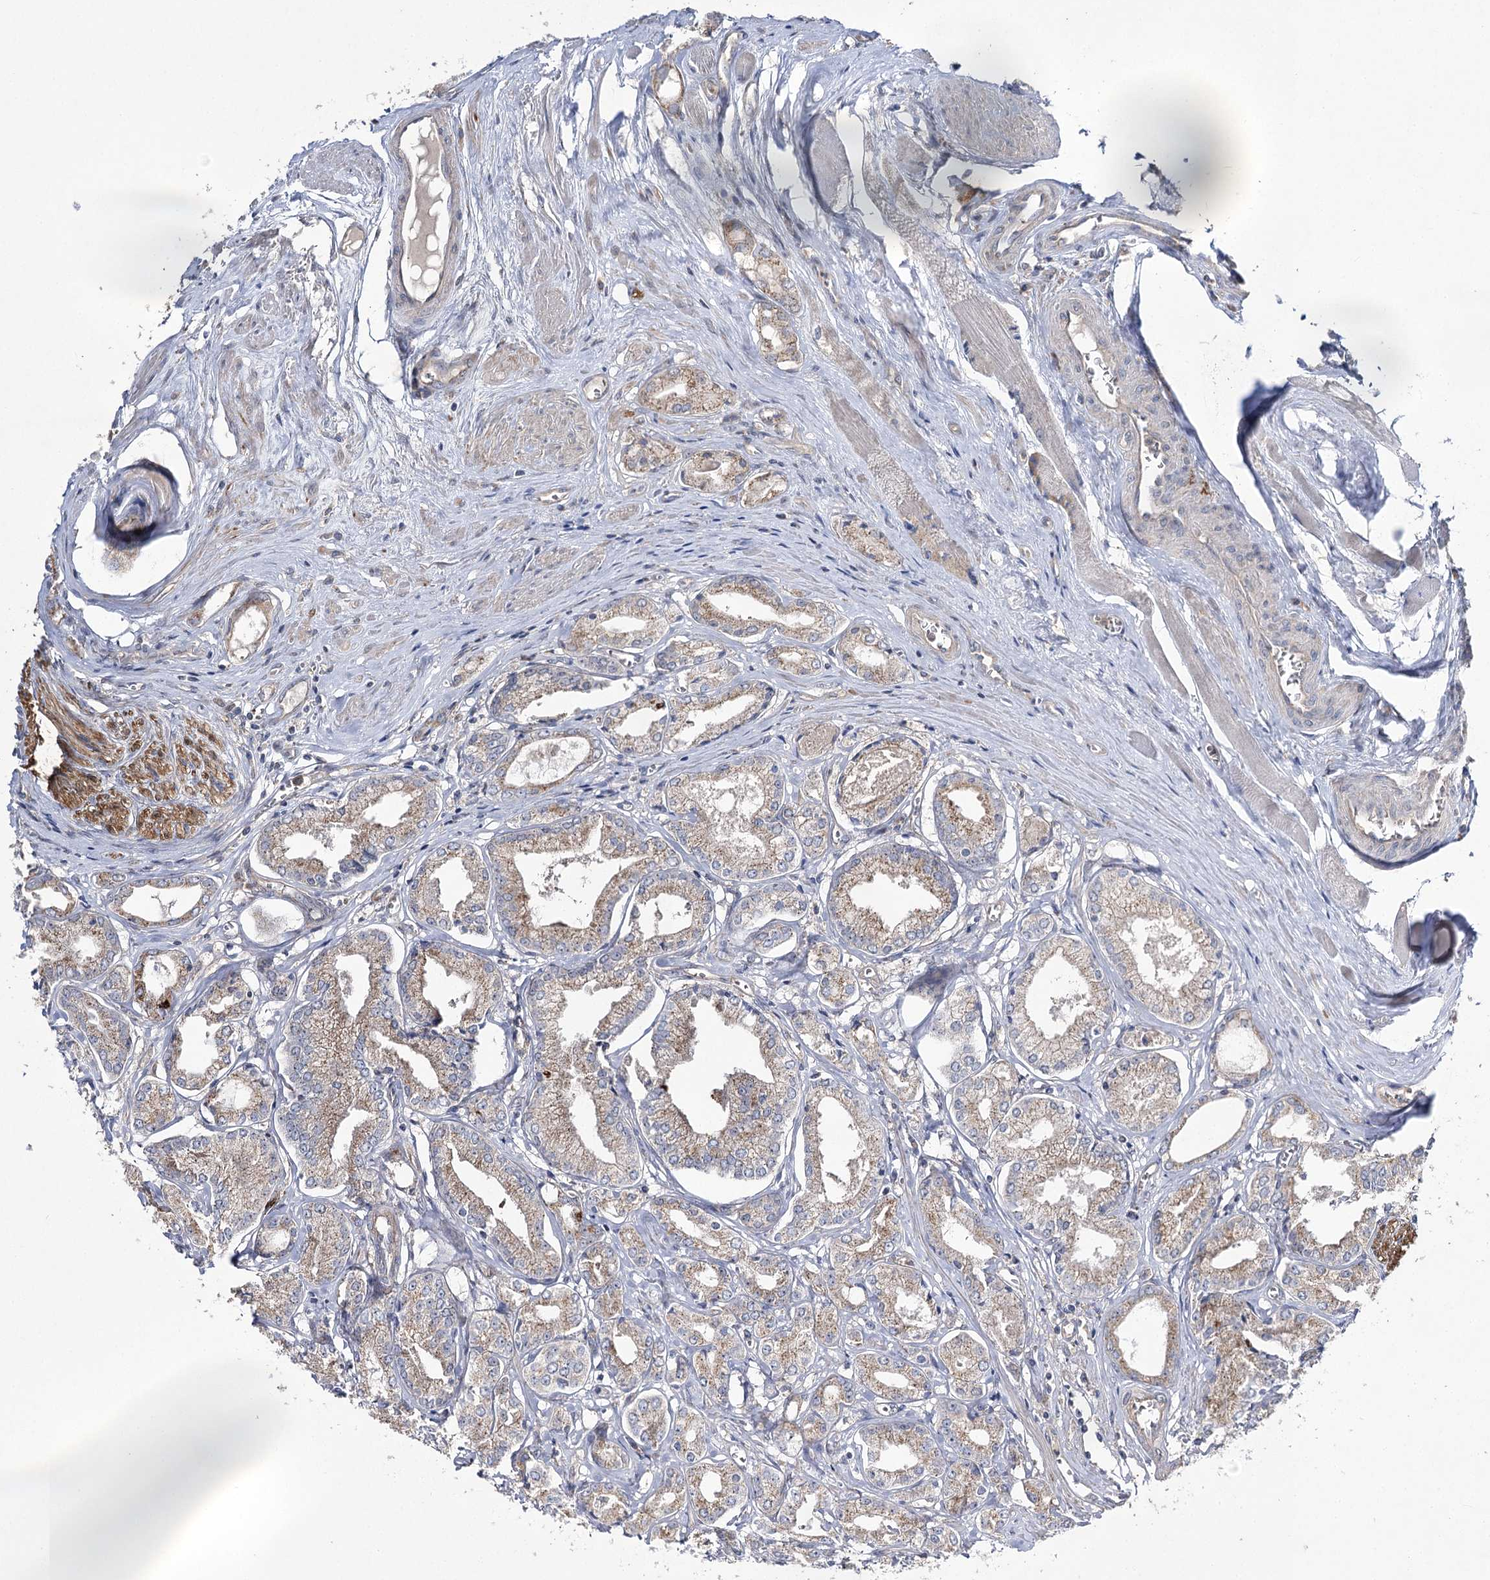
{"staining": {"intensity": "weak", "quantity": "25%-75%", "location": "cytoplasmic/membranous"}, "tissue": "prostate cancer", "cell_type": "Tumor cells", "image_type": "cancer", "snomed": [{"axis": "morphology", "description": "Adenocarcinoma, Low grade"}, {"axis": "topography", "description": "Prostate"}], "caption": "Protein staining of prostate cancer tissue exhibits weak cytoplasmic/membranous positivity in approximately 25%-75% of tumor cells. (IHC, brightfield microscopy, high magnification).", "gene": "AURKC", "patient": {"sex": "male", "age": 60}}